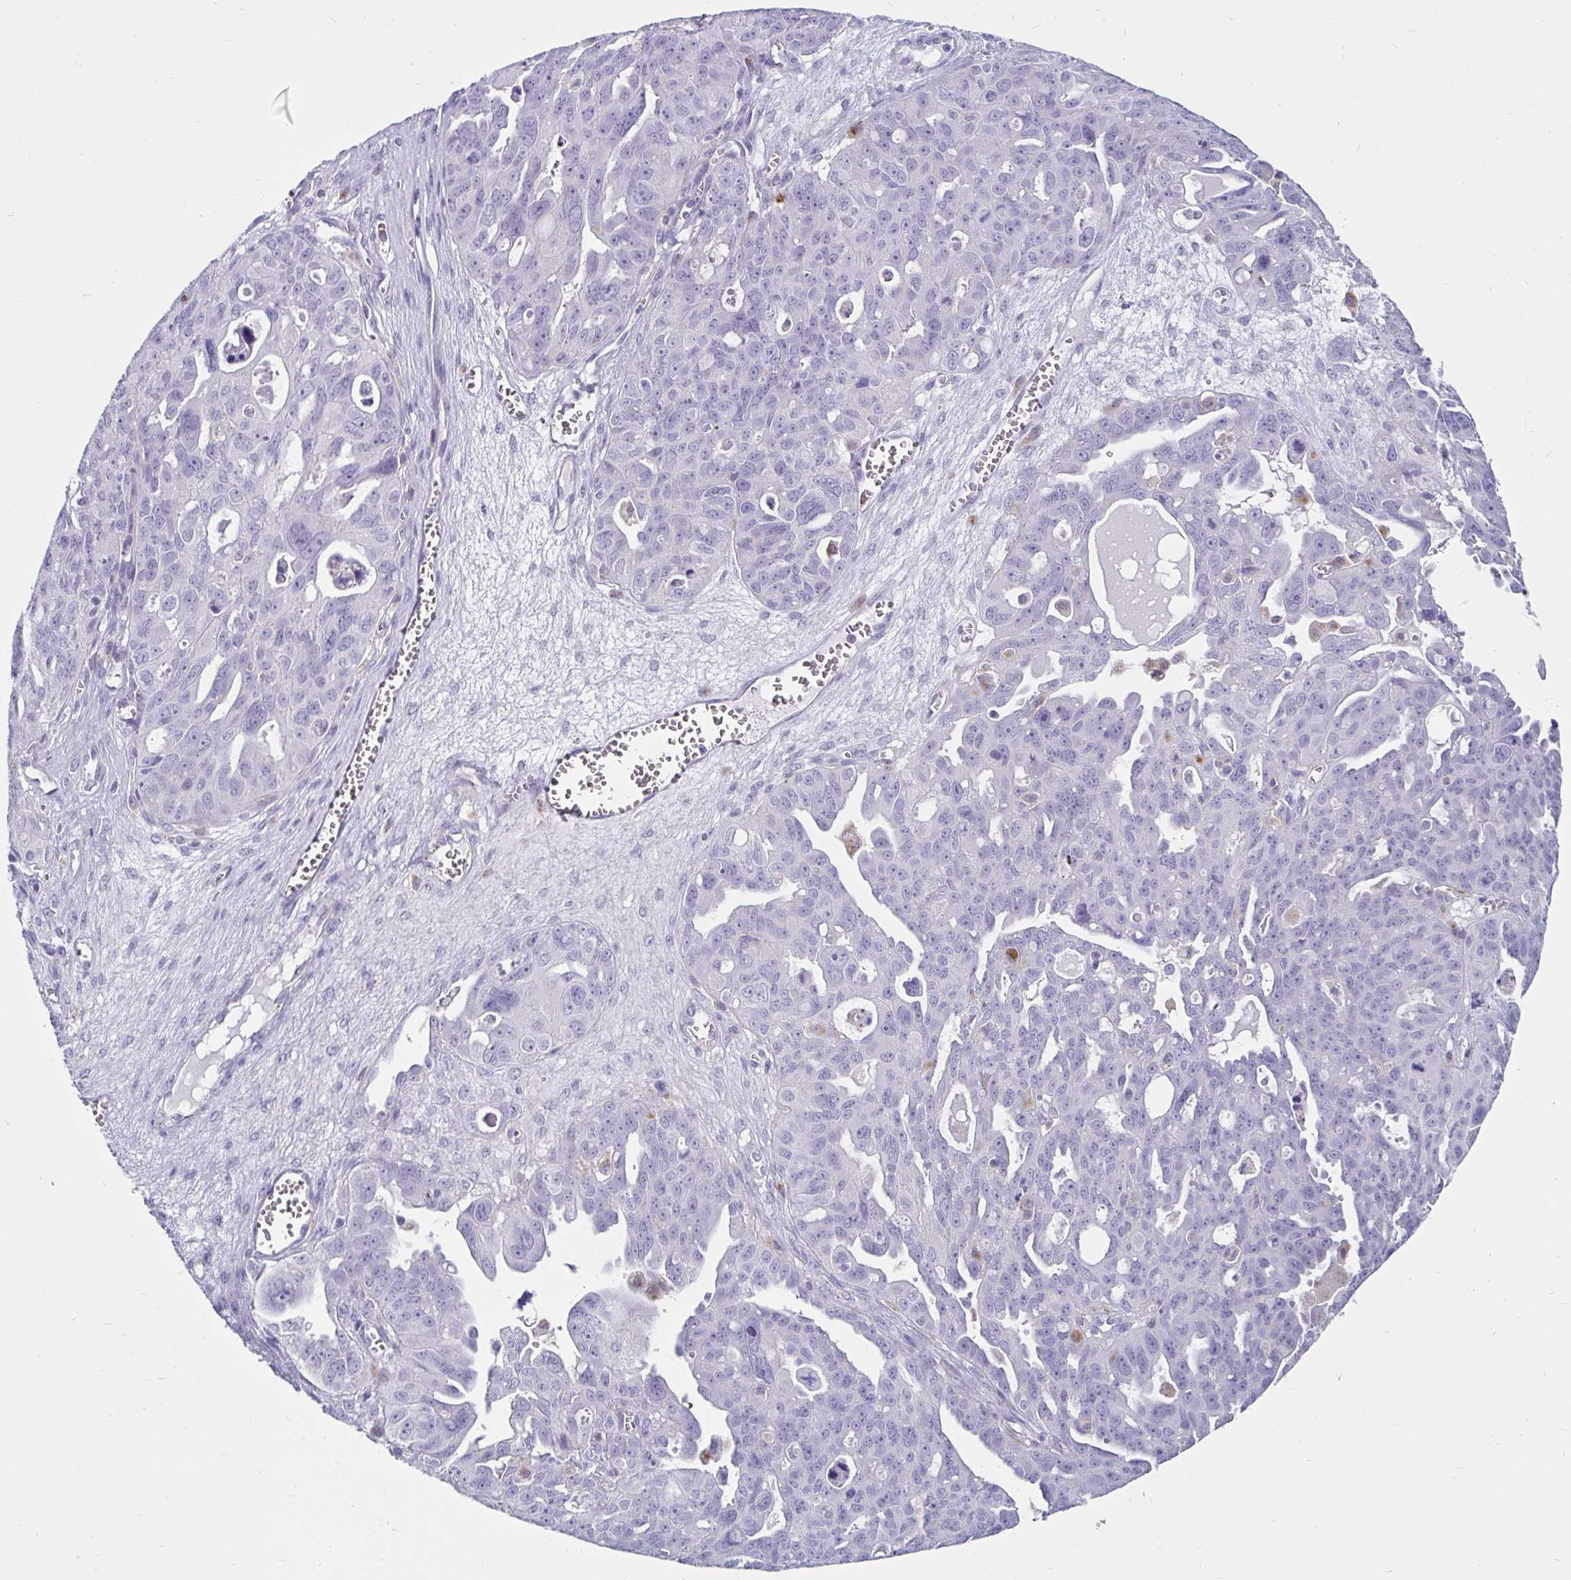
{"staining": {"intensity": "negative", "quantity": "none", "location": "none"}, "tissue": "ovarian cancer", "cell_type": "Tumor cells", "image_type": "cancer", "snomed": [{"axis": "morphology", "description": "Carcinoma, endometroid"}, {"axis": "topography", "description": "Ovary"}], "caption": "Image shows no significant protein positivity in tumor cells of ovarian cancer.", "gene": "CTSZ", "patient": {"sex": "female", "age": 70}}